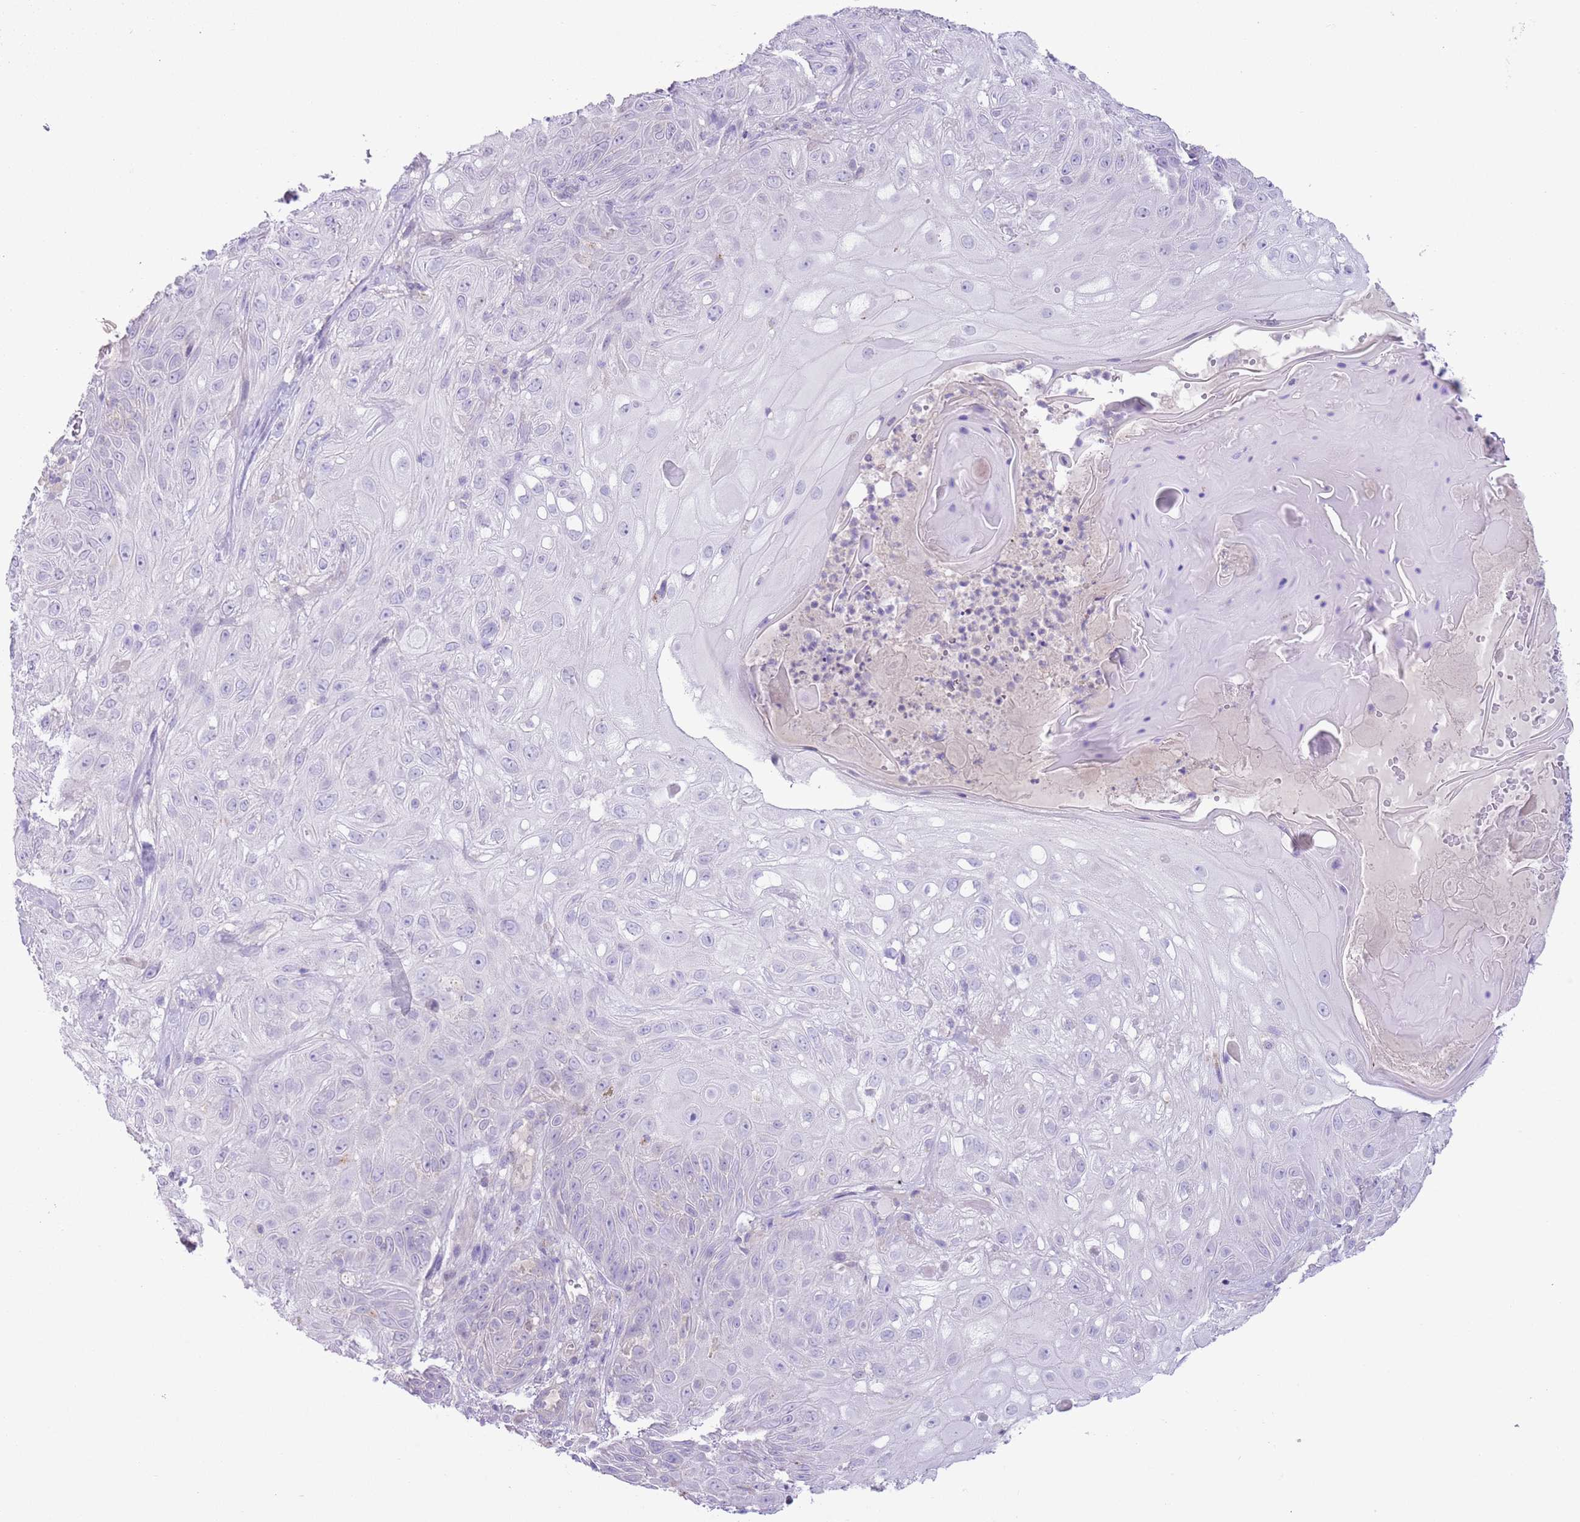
{"staining": {"intensity": "negative", "quantity": "none", "location": "none"}, "tissue": "skin cancer", "cell_type": "Tumor cells", "image_type": "cancer", "snomed": [{"axis": "morphology", "description": "Normal tissue, NOS"}, {"axis": "morphology", "description": "Squamous cell carcinoma, NOS"}, {"axis": "topography", "description": "Skin"}, {"axis": "topography", "description": "Cartilage tissue"}], "caption": "IHC image of human skin cancer stained for a protein (brown), which reveals no staining in tumor cells.", "gene": "ZNF697", "patient": {"sex": "female", "age": 79}}